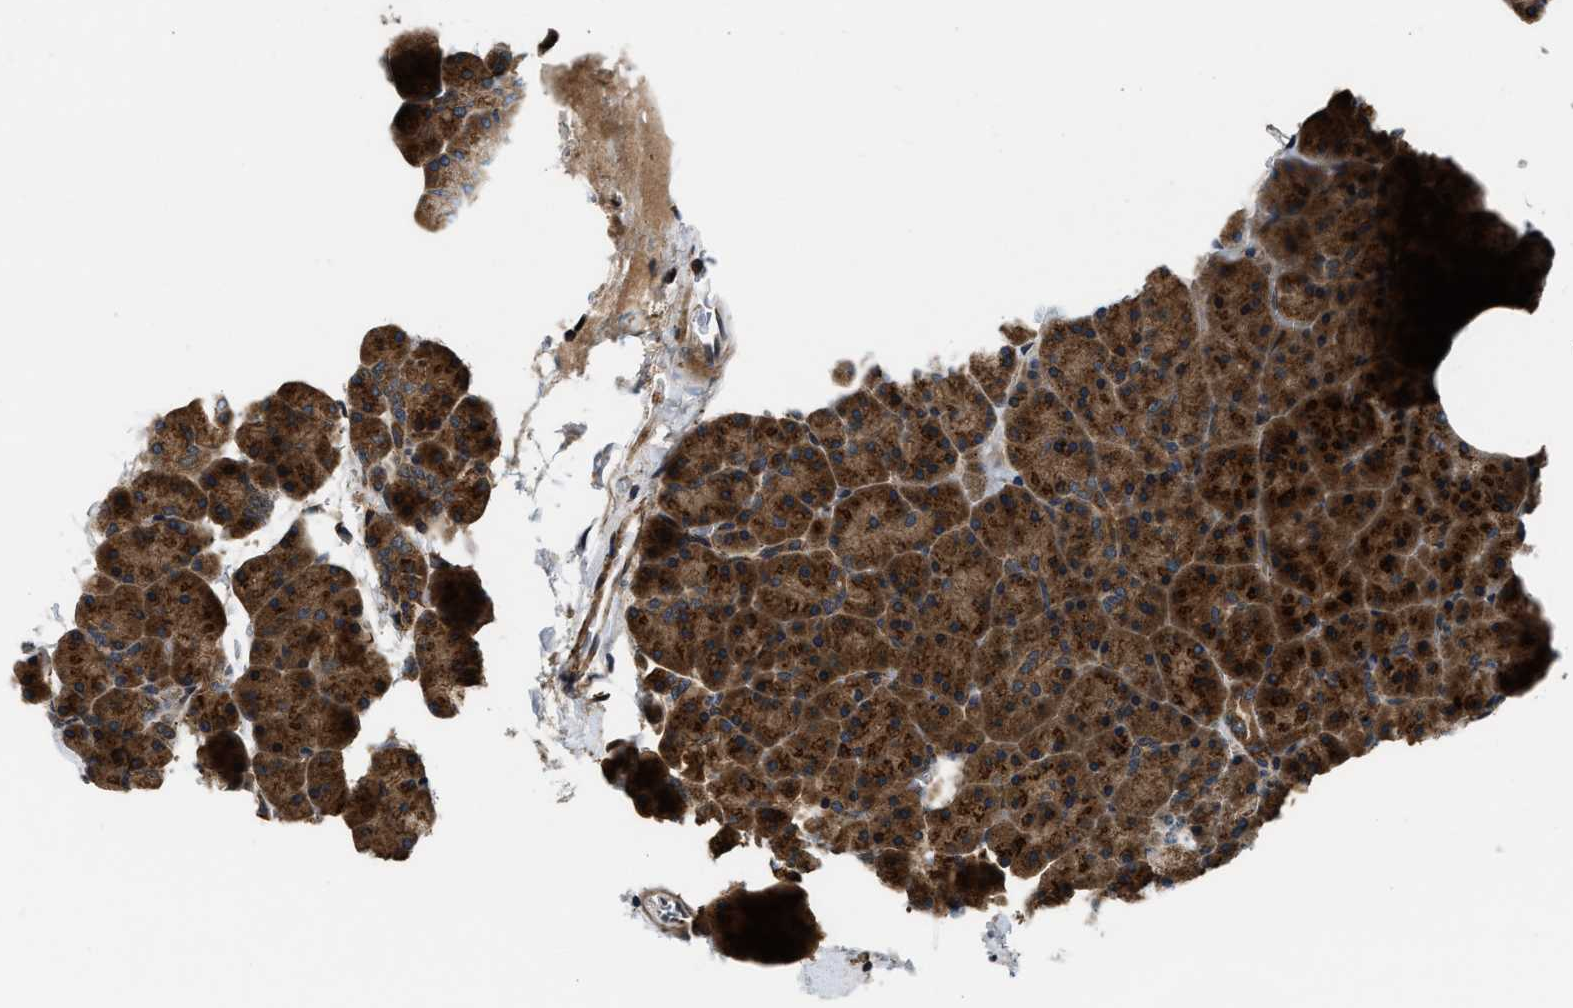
{"staining": {"intensity": "strong", "quantity": ">75%", "location": "cytoplasmic/membranous"}, "tissue": "pancreas", "cell_type": "Exocrine glandular cells", "image_type": "normal", "snomed": [{"axis": "morphology", "description": "Normal tissue, NOS"}, {"axis": "morphology", "description": "Carcinoid, malignant, NOS"}, {"axis": "topography", "description": "Pancreas"}], "caption": "Brown immunohistochemical staining in unremarkable pancreas displays strong cytoplasmic/membranous staining in approximately >75% of exocrine glandular cells. The staining was performed using DAB, with brown indicating positive protein expression. Nuclei are stained blue with hematoxylin.", "gene": "PNPLA8", "patient": {"sex": "female", "age": 35}}